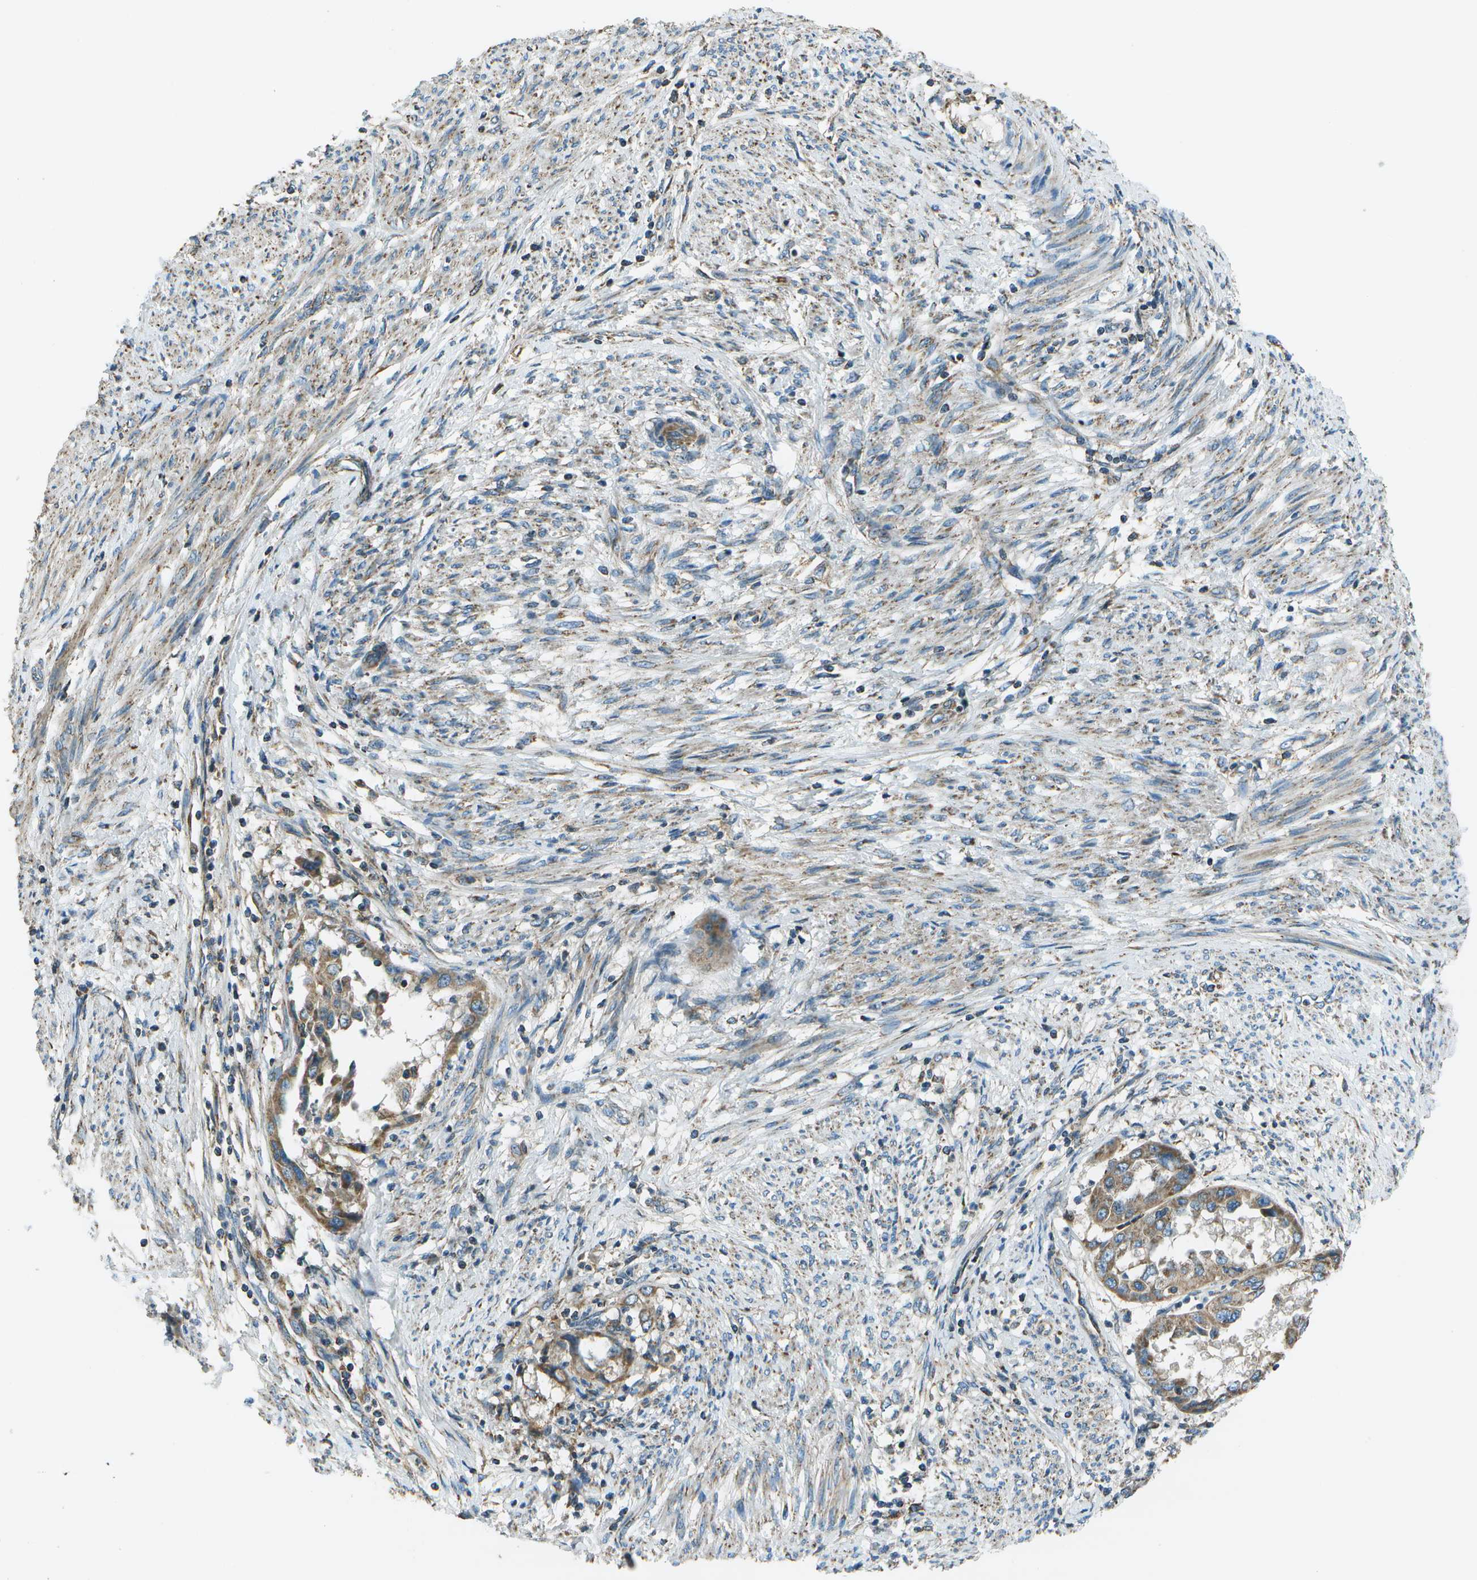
{"staining": {"intensity": "moderate", "quantity": ">75%", "location": "cytoplasmic/membranous"}, "tissue": "endometrial cancer", "cell_type": "Tumor cells", "image_type": "cancer", "snomed": [{"axis": "morphology", "description": "Adenocarcinoma, NOS"}, {"axis": "topography", "description": "Endometrium"}], "caption": "Protein analysis of endometrial adenocarcinoma tissue shows moderate cytoplasmic/membranous expression in about >75% of tumor cells. (IHC, brightfield microscopy, high magnification).", "gene": "TMEM51", "patient": {"sex": "female", "age": 85}}